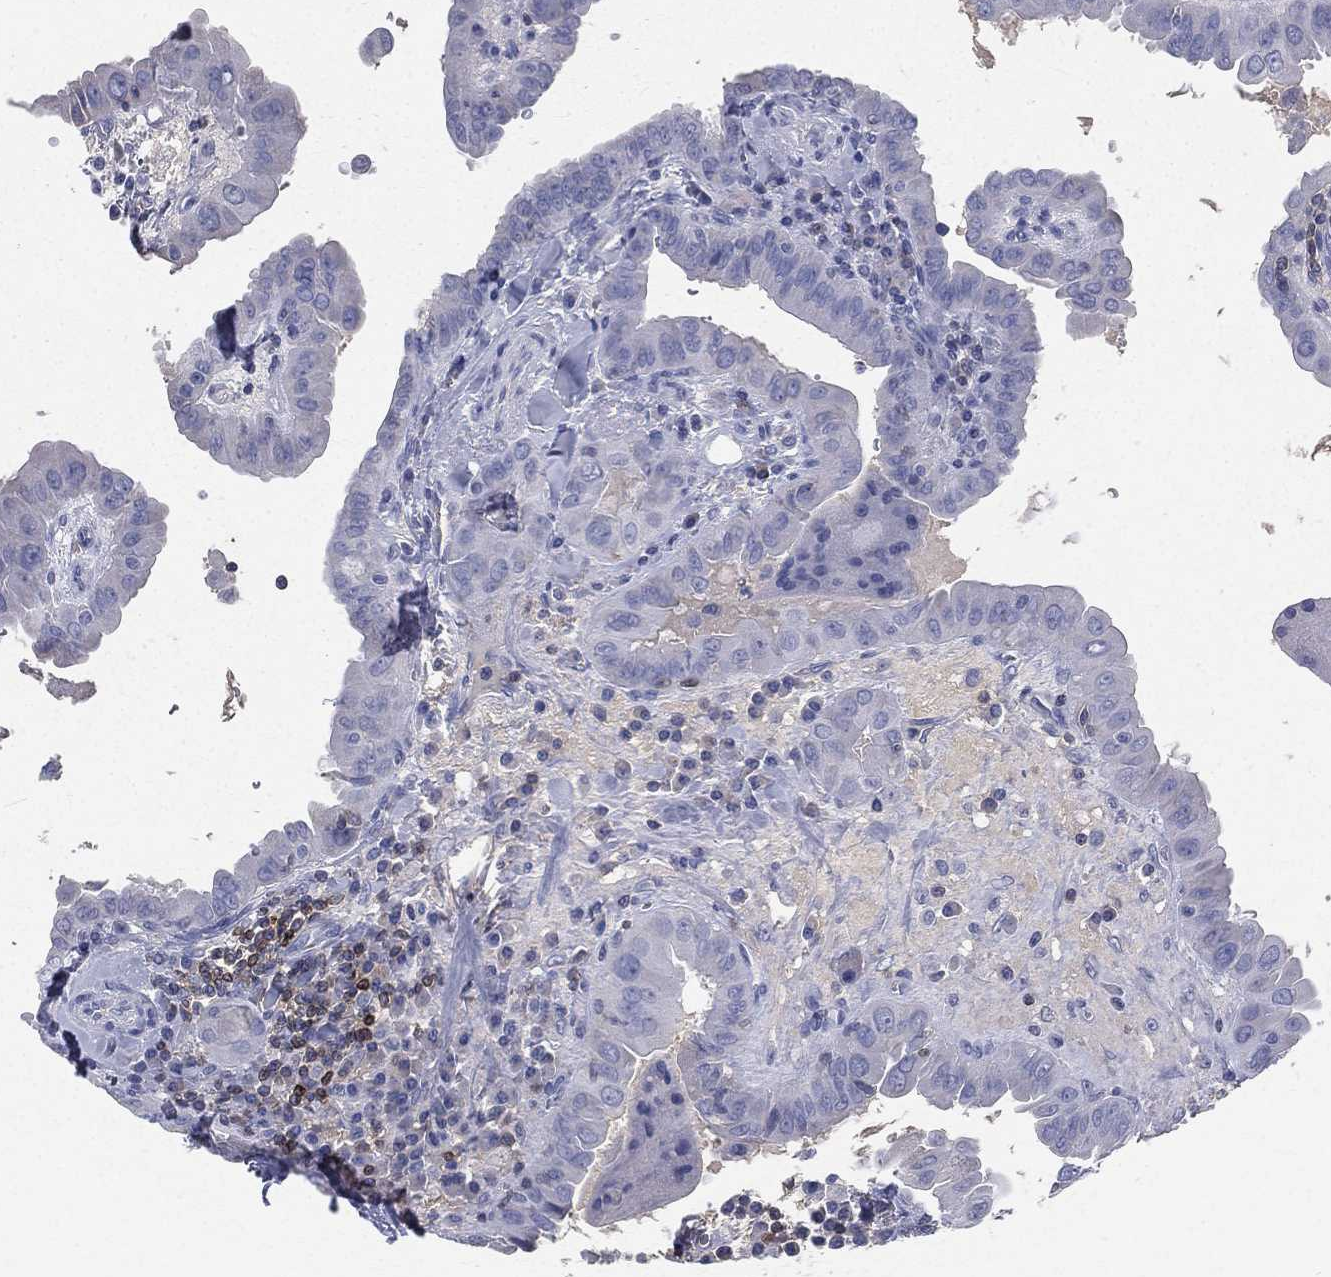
{"staining": {"intensity": "negative", "quantity": "none", "location": "none"}, "tissue": "thyroid cancer", "cell_type": "Tumor cells", "image_type": "cancer", "snomed": [{"axis": "morphology", "description": "Papillary adenocarcinoma, NOS"}, {"axis": "topography", "description": "Thyroid gland"}], "caption": "Tumor cells show no significant protein expression in thyroid cancer (papillary adenocarcinoma). (DAB (3,3'-diaminobenzidine) immunohistochemistry (IHC), high magnification).", "gene": "CD3D", "patient": {"sex": "female", "age": 37}}